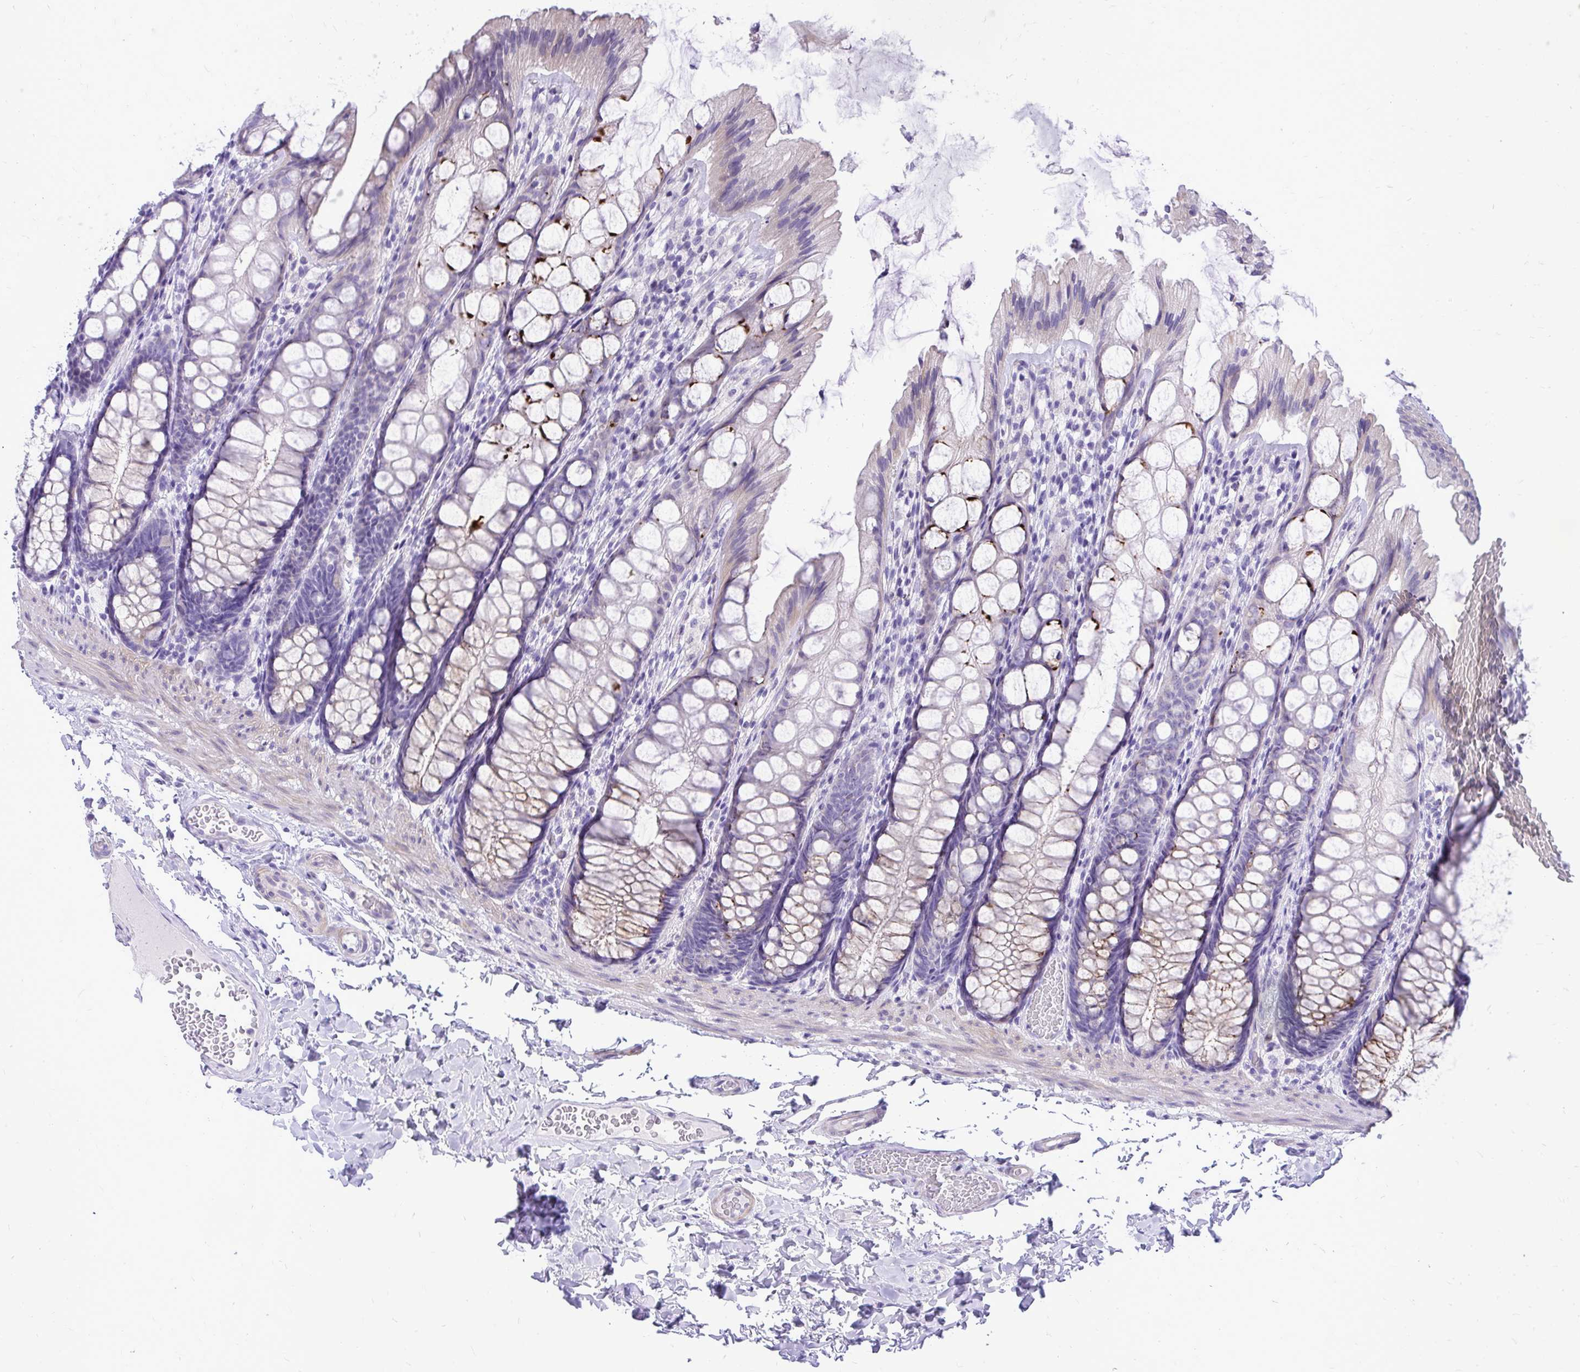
{"staining": {"intensity": "weak", "quantity": "<25%", "location": "cytoplasmic/membranous"}, "tissue": "colon", "cell_type": "Endothelial cells", "image_type": "normal", "snomed": [{"axis": "morphology", "description": "Normal tissue, NOS"}, {"axis": "topography", "description": "Colon"}], "caption": "Immunohistochemistry photomicrograph of benign human colon stained for a protein (brown), which exhibits no positivity in endothelial cells.", "gene": "PELI3", "patient": {"sex": "male", "age": 47}}